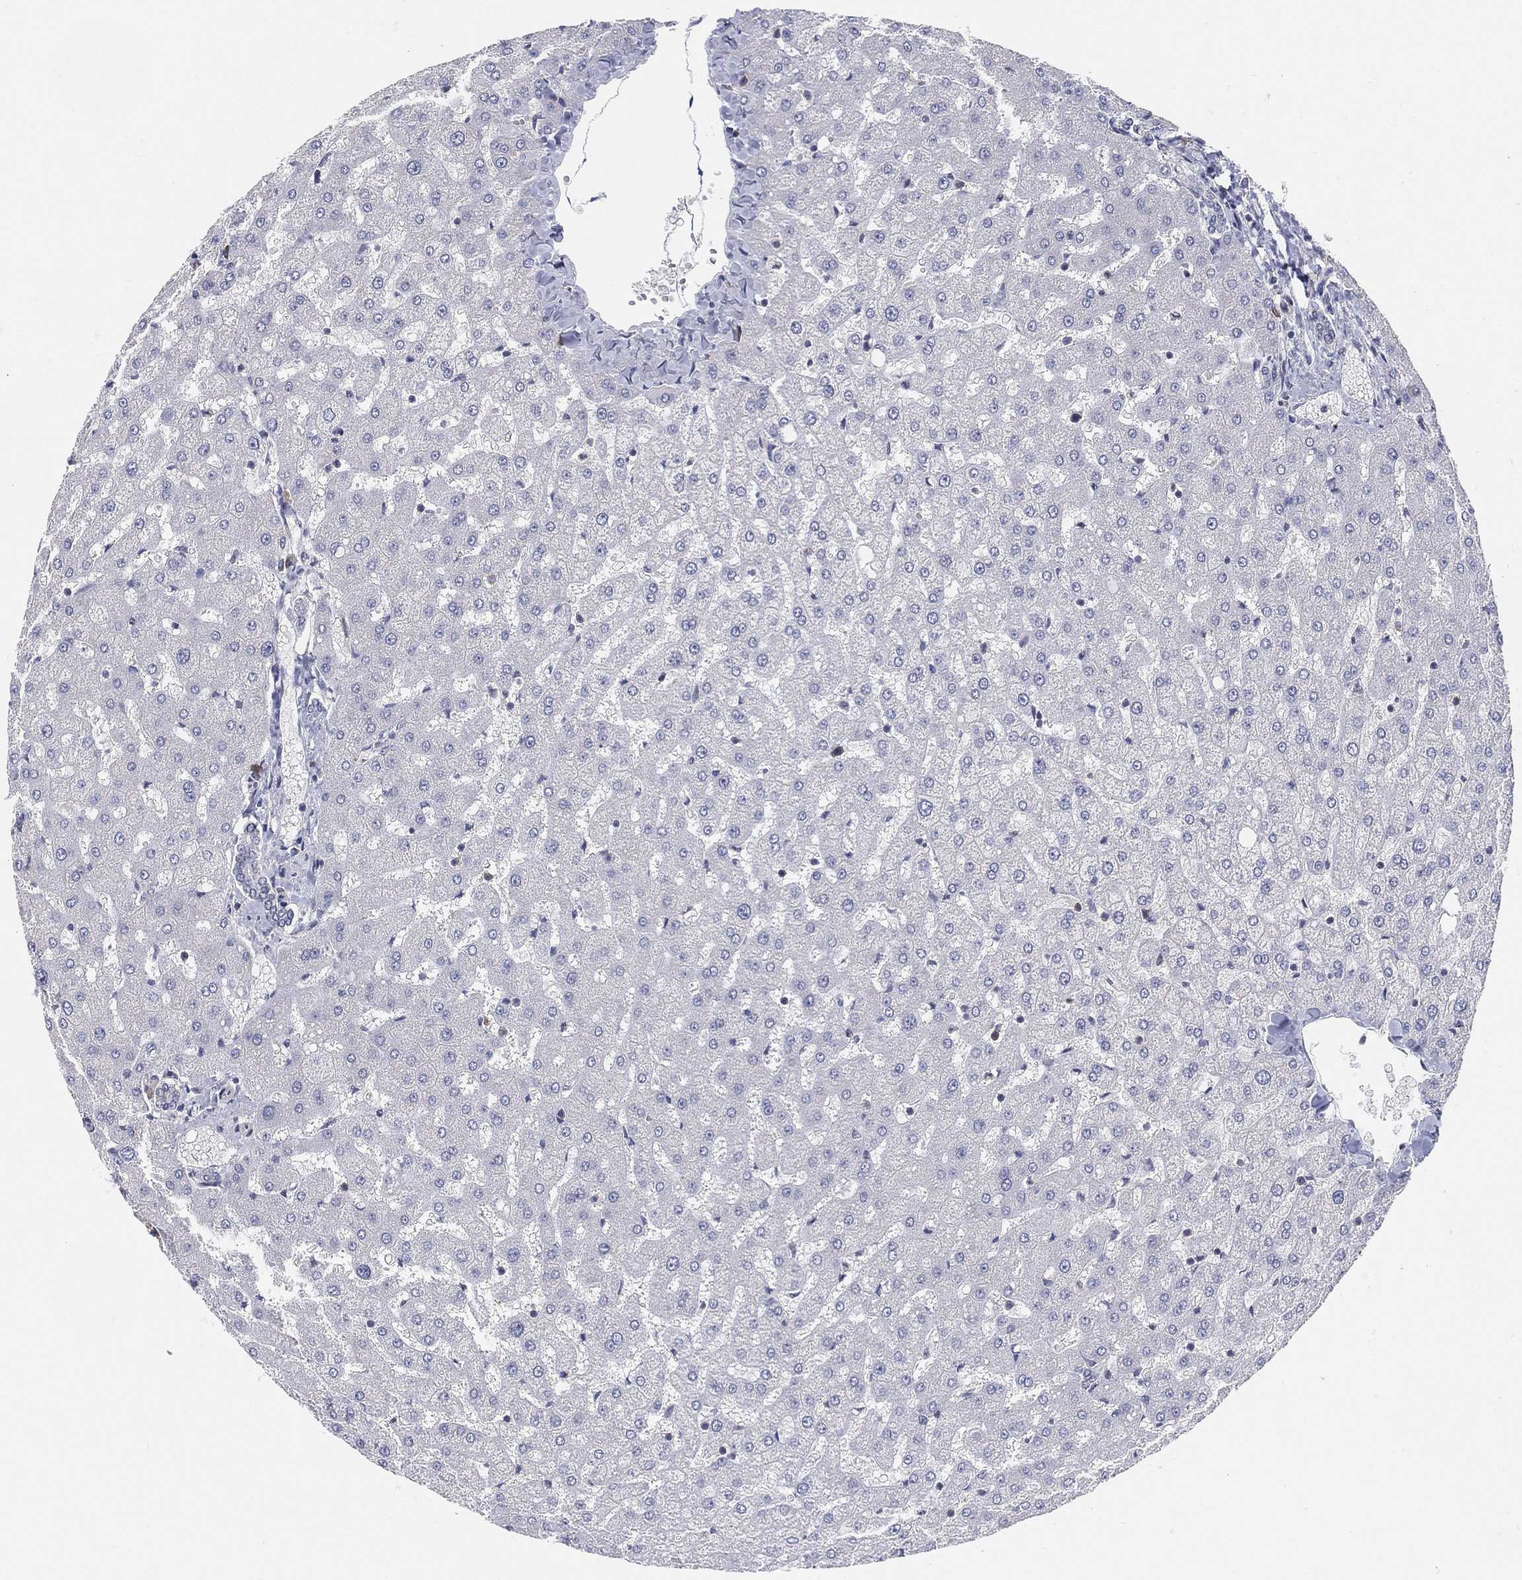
{"staining": {"intensity": "negative", "quantity": "none", "location": "none"}, "tissue": "liver", "cell_type": "Cholangiocytes", "image_type": "normal", "snomed": [{"axis": "morphology", "description": "Normal tissue, NOS"}, {"axis": "topography", "description": "Liver"}], "caption": "Immunohistochemistry histopathology image of unremarkable liver stained for a protein (brown), which reveals no staining in cholangiocytes. (Brightfield microscopy of DAB (3,3'-diaminobenzidine) IHC at high magnification).", "gene": "TMTC4", "patient": {"sex": "female", "age": 50}}